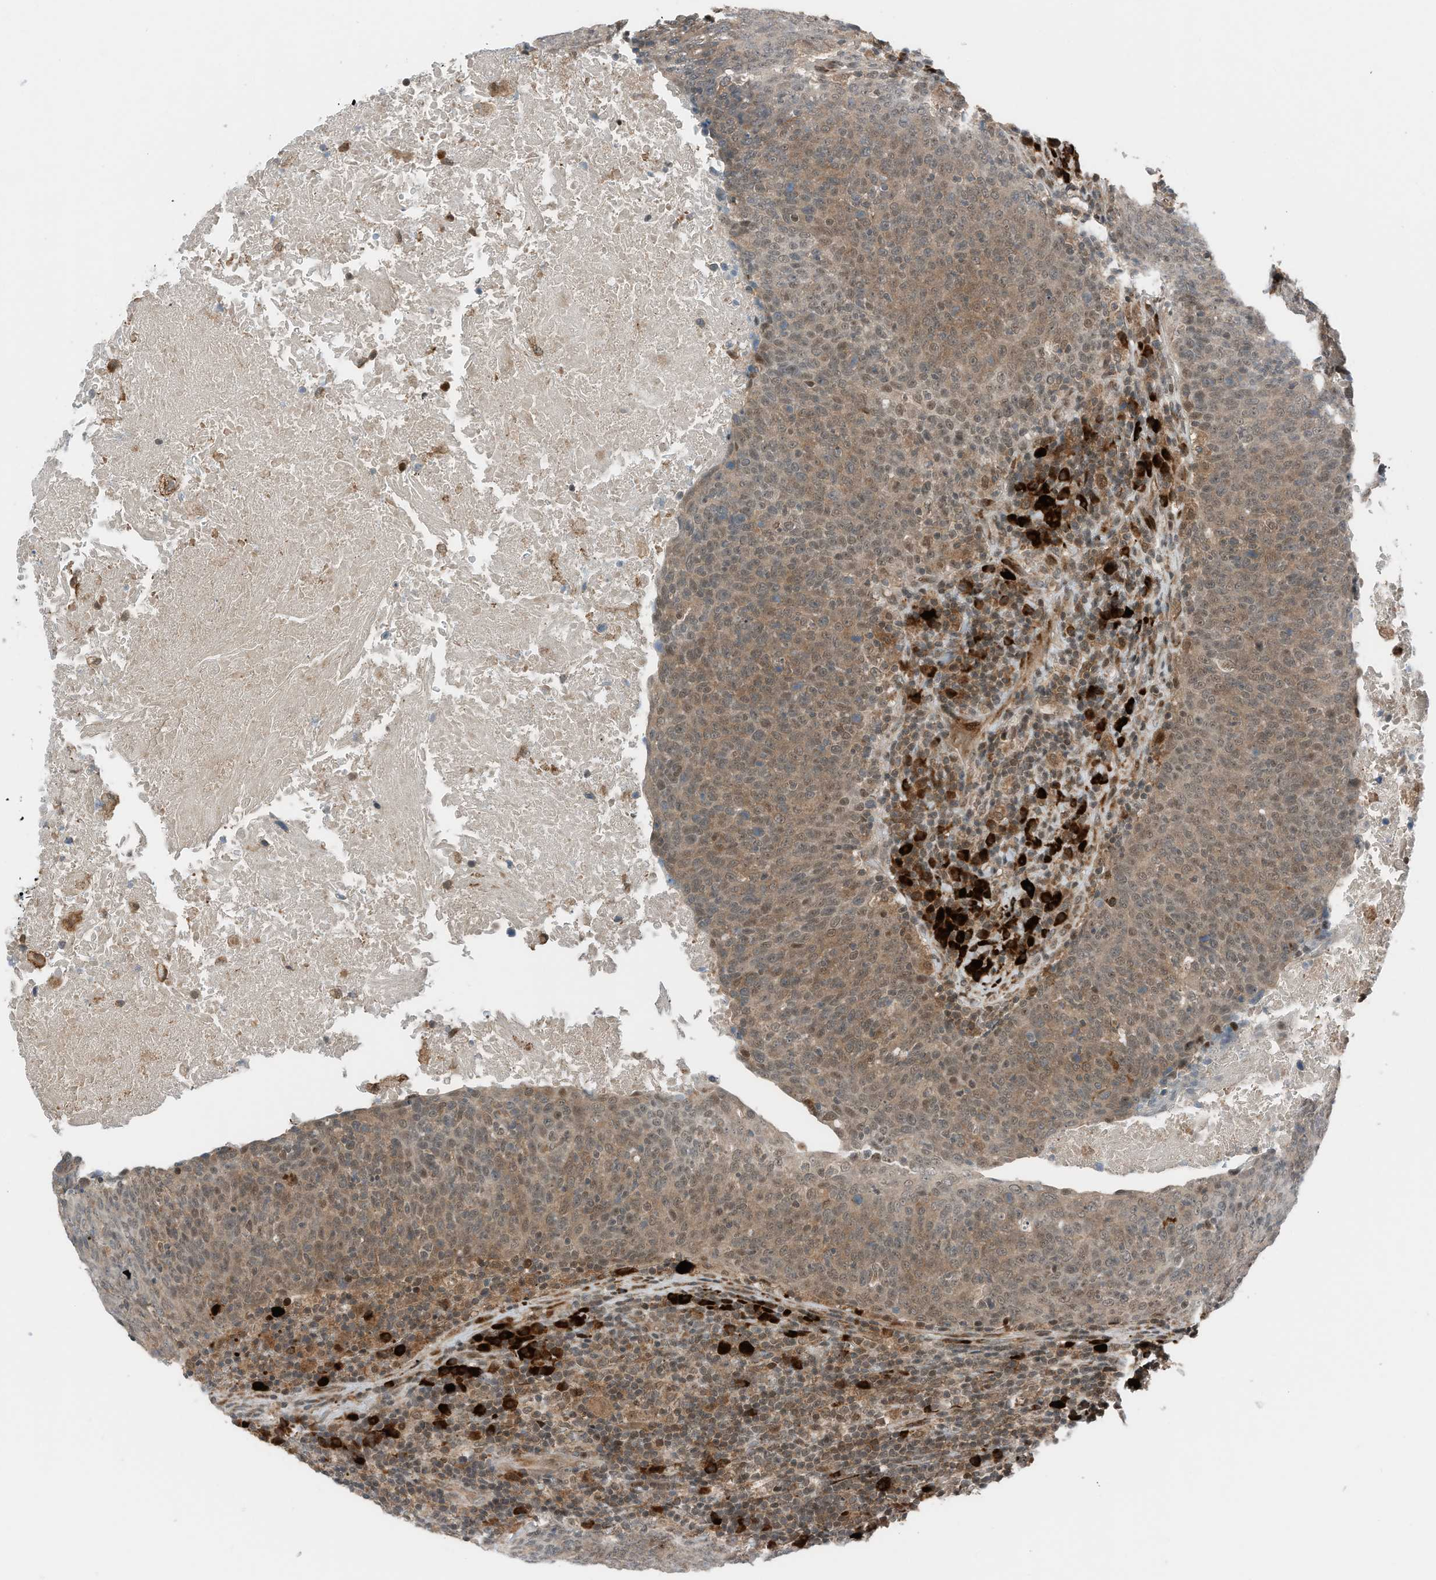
{"staining": {"intensity": "moderate", "quantity": ">75%", "location": "cytoplasmic/membranous,nuclear"}, "tissue": "head and neck cancer", "cell_type": "Tumor cells", "image_type": "cancer", "snomed": [{"axis": "morphology", "description": "Squamous cell carcinoma, NOS"}, {"axis": "morphology", "description": "Squamous cell carcinoma, metastatic, NOS"}, {"axis": "topography", "description": "Lymph node"}, {"axis": "topography", "description": "Head-Neck"}], "caption": "Head and neck squamous cell carcinoma was stained to show a protein in brown. There is medium levels of moderate cytoplasmic/membranous and nuclear positivity in approximately >75% of tumor cells.", "gene": "RMND1", "patient": {"sex": "male", "age": 62}}